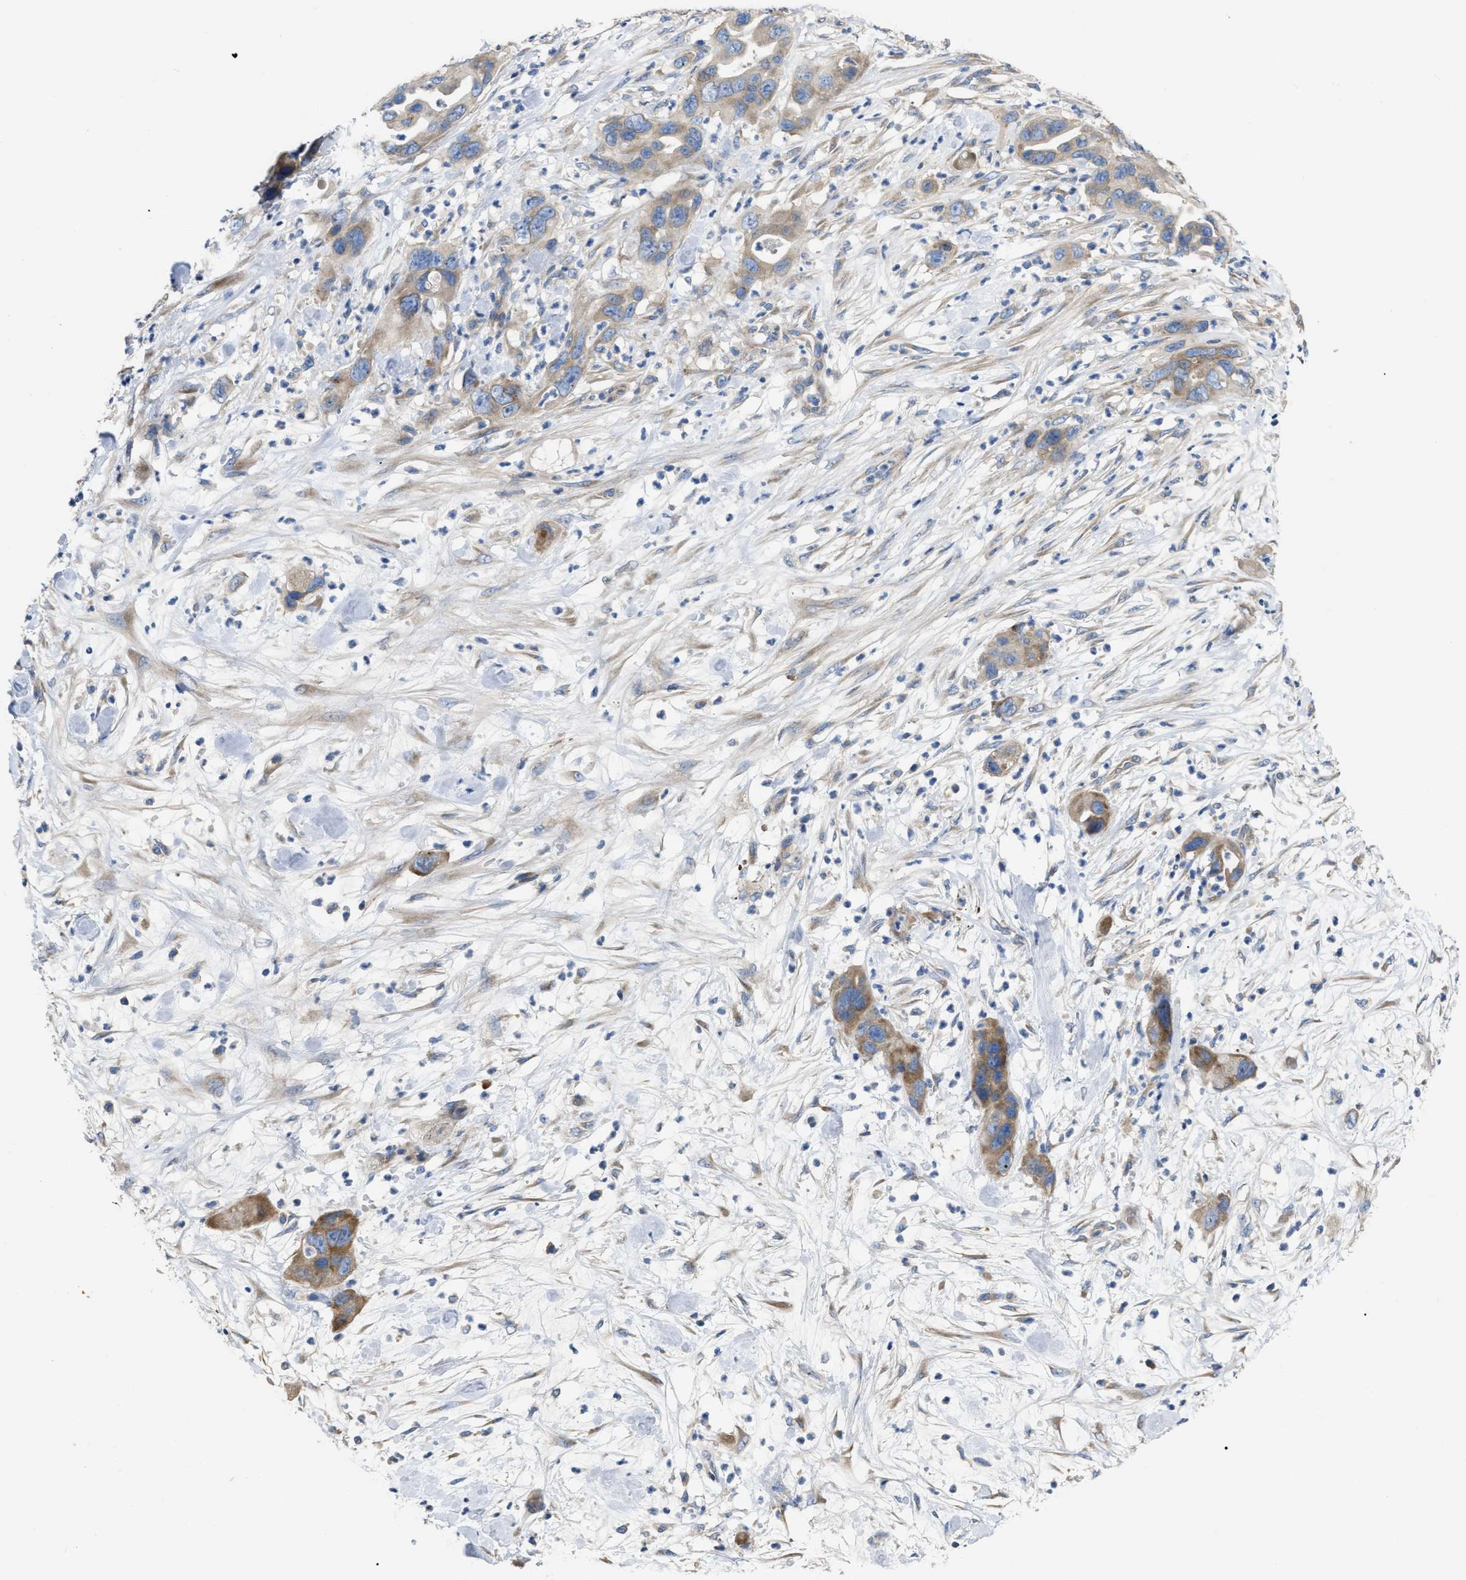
{"staining": {"intensity": "moderate", "quantity": ">75%", "location": "cytoplasmic/membranous"}, "tissue": "pancreatic cancer", "cell_type": "Tumor cells", "image_type": "cancer", "snomed": [{"axis": "morphology", "description": "Adenocarcinoma, NOS"}, {"axis": "topography", "description": "Pancreas"}], "caption": "A brown stain labels moderate cytoplasmic/membranous positivity of a protein in human pancreatic cancer (adenocarcinoma) tumor cells.", "gene": "DHX58", "patient": {"sex": "female", "age": 71}}